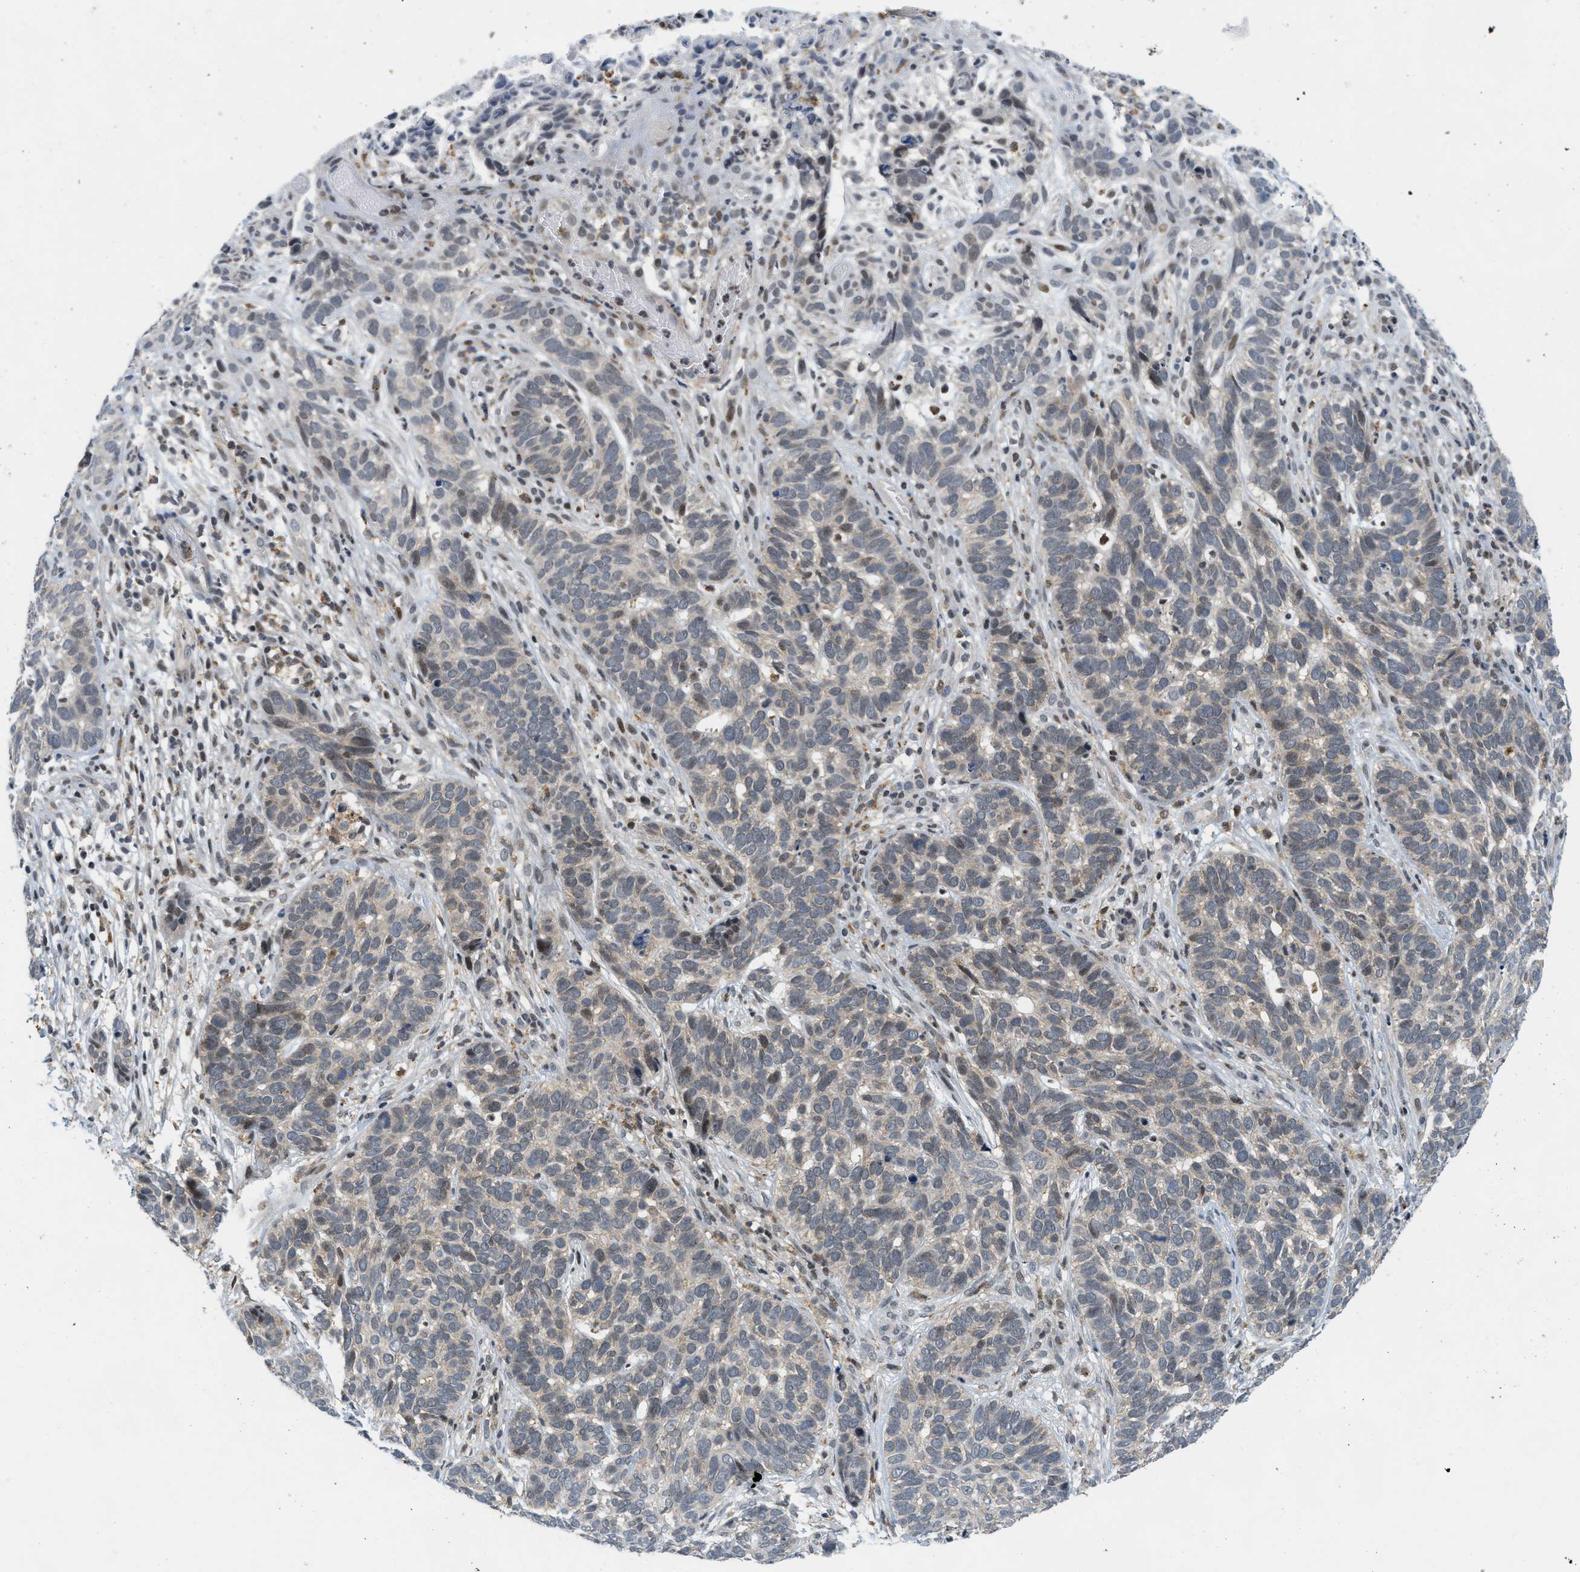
{"staining": {"intensity": "weak", "quantity": "<25%", "location": "nuclear"}, "tissue": "skin cancer", "cell_type": "Tumor cells", "image_type": "cancer", "snomed": [{"axis": "morphology", "description": "Basal cell carcinoma"}, {"axis": "topography", "description": "Skin"}], "caption": "Photomicrograph shows no protein expression in tumor cells of skin cancer (basal cell carcinoma) tissue.", "gene": "ING1", "patient": {"sex": "male", "age": 87}}